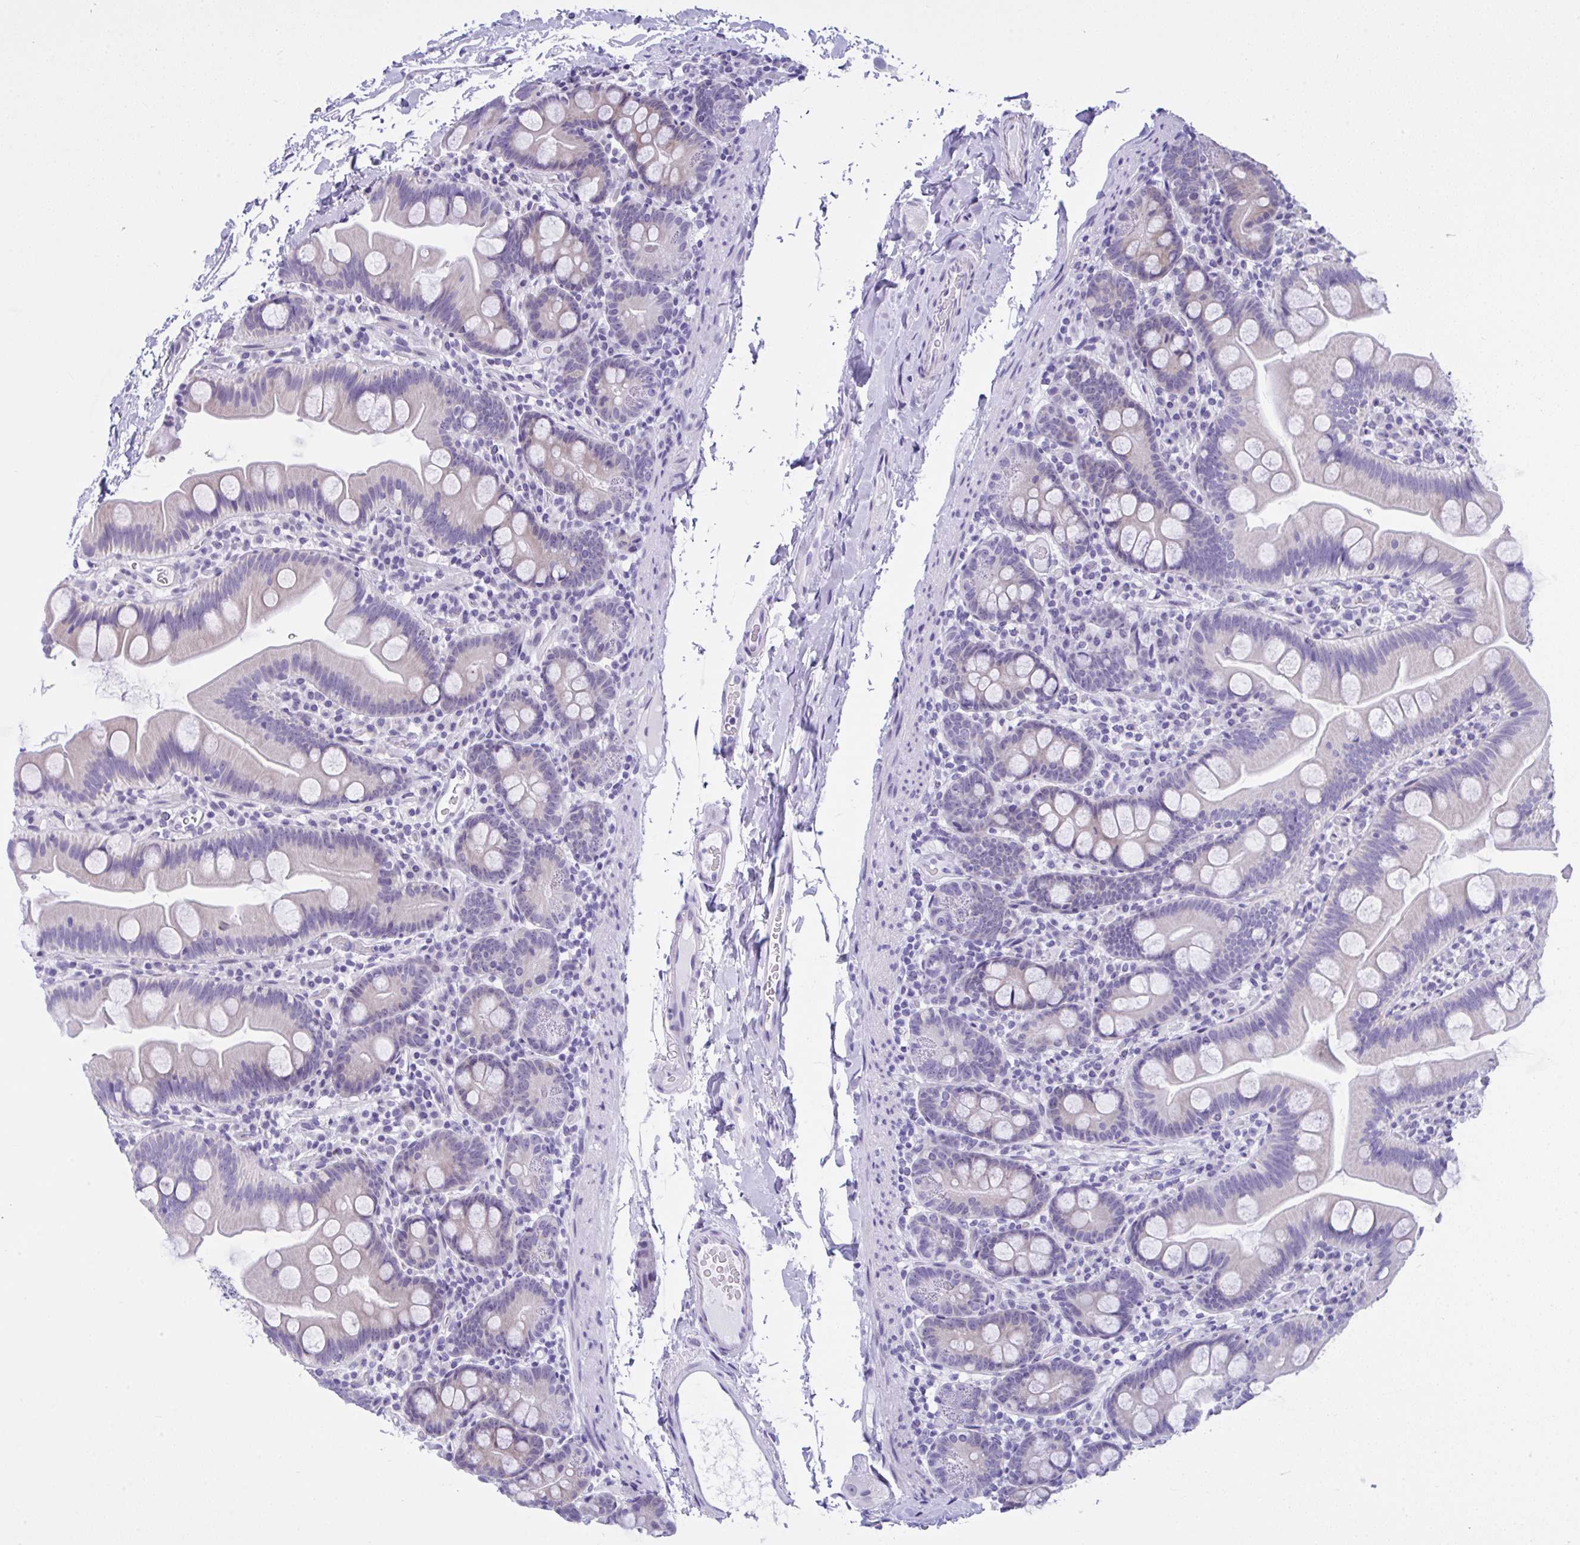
{"staining": {"intensity": "negative", "quantity": "none", "location": "none"}, "tissue": "small intestine", "cell_type": "Glandular cells", "image_type": "normal", "snomed": [{"axis": "morphology", "description": "Normal tissue, NOS"}, {"axis": "topography", "description": "Small intestine"}], "caption": "High power microscopy photomicrograph of an immunohistochemistry photomicrograph of benign small intestine, revealing no significant expression in glandular cells. Brightfield microscopy of immunohistochemistry stained with DAB (3,3'-diaminobenzidine) (brown) and hematoxylin (blue), captured at high magnification.", "gene": "YBX2", "patient": {"sex": "female", "age": 68}}